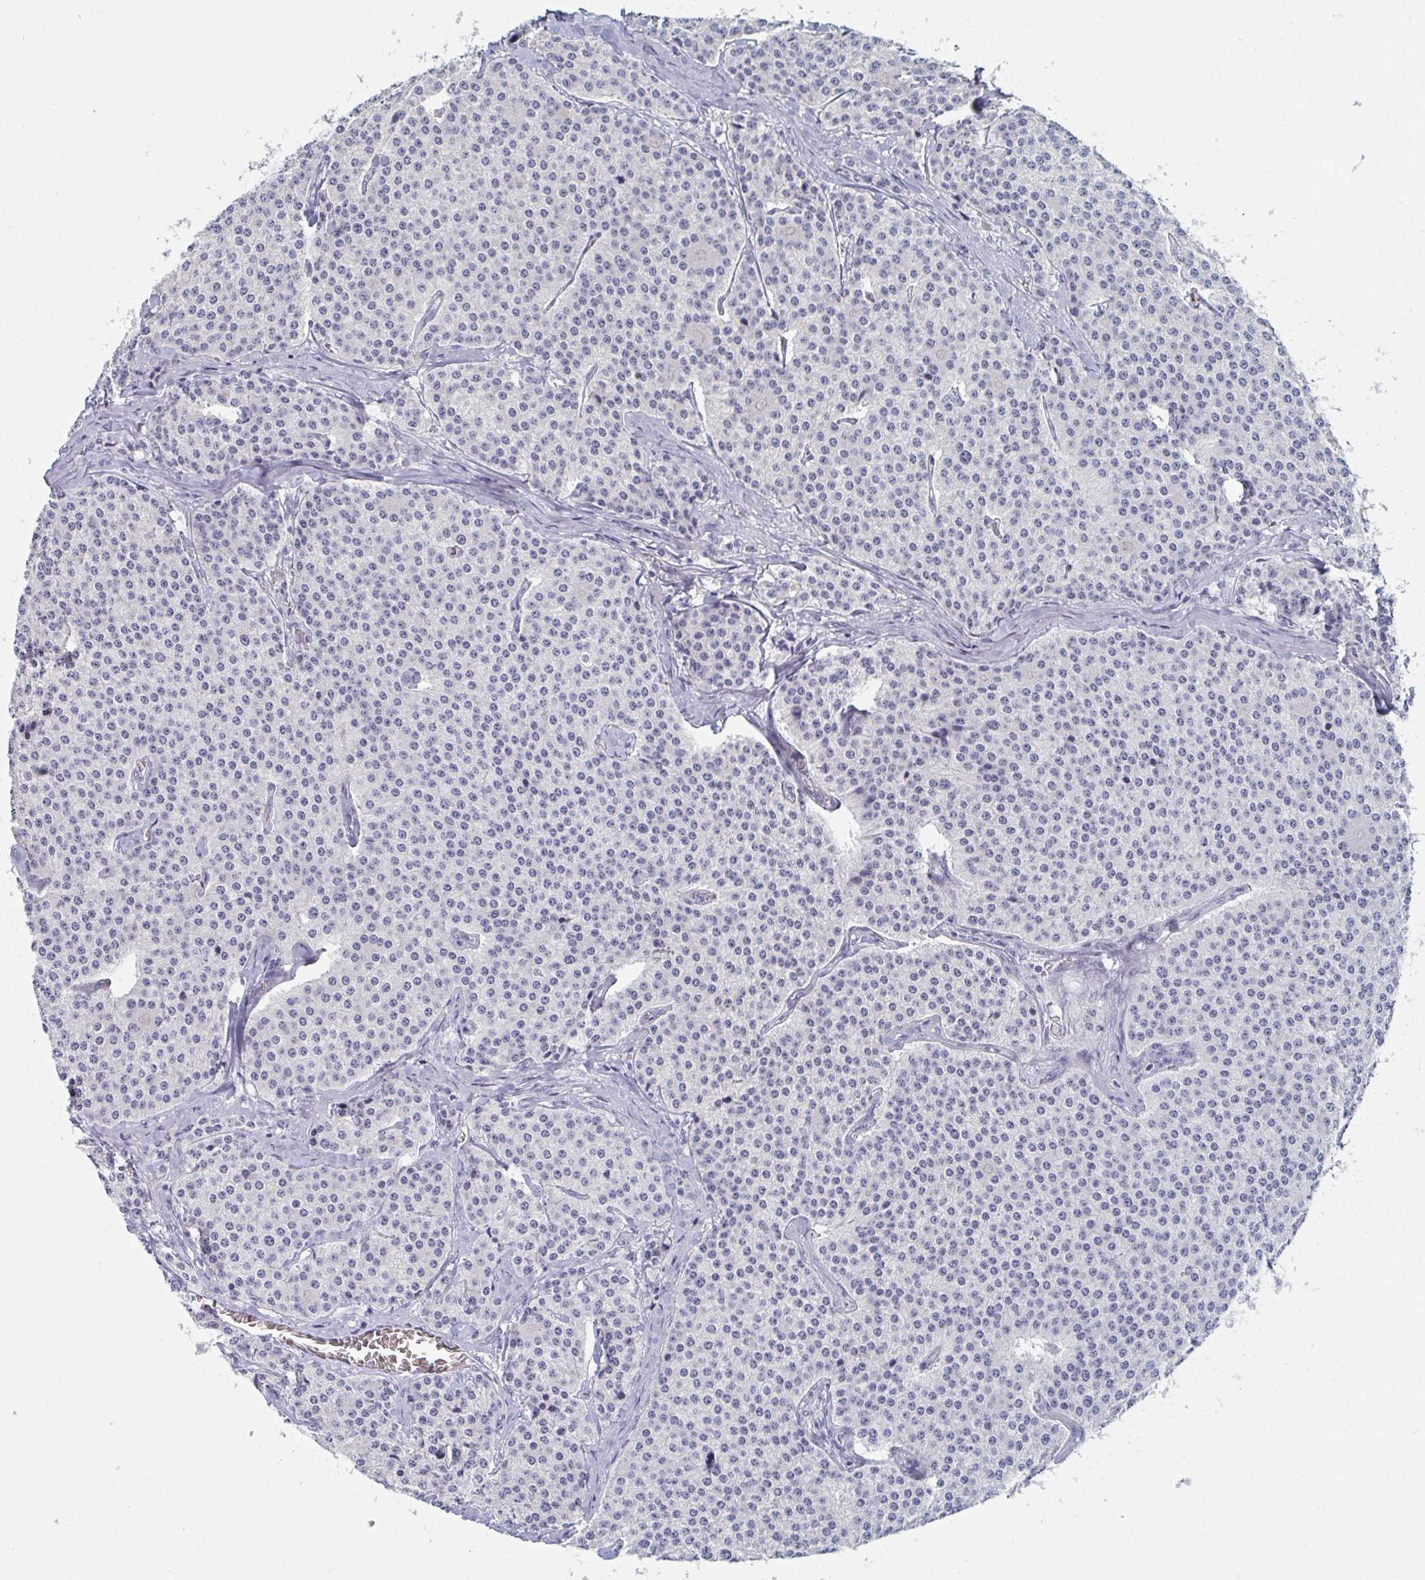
{"staining": {"intensity": "negative", "quantity": "none", "location": "none"}, "tissue": "carcinoid", "cell_type": "Tumor cells", "image_type": "cancer", "snomed": [{"axis": "morphology", "description": "Carcinoid, malignant, NOS"}, {"axis": "topography", "description": "Small intestine"}], "caption": "High magnification brightfield microscopy of carcinoid (malignant) stained with DAB (3,3'-diaminobenzidine) (brown) and counterstained with hematoxylin (blue): tumor cells show no significant staining.", "gene": "DPEP3", "patient": {"sex": "female", "age": 64}}